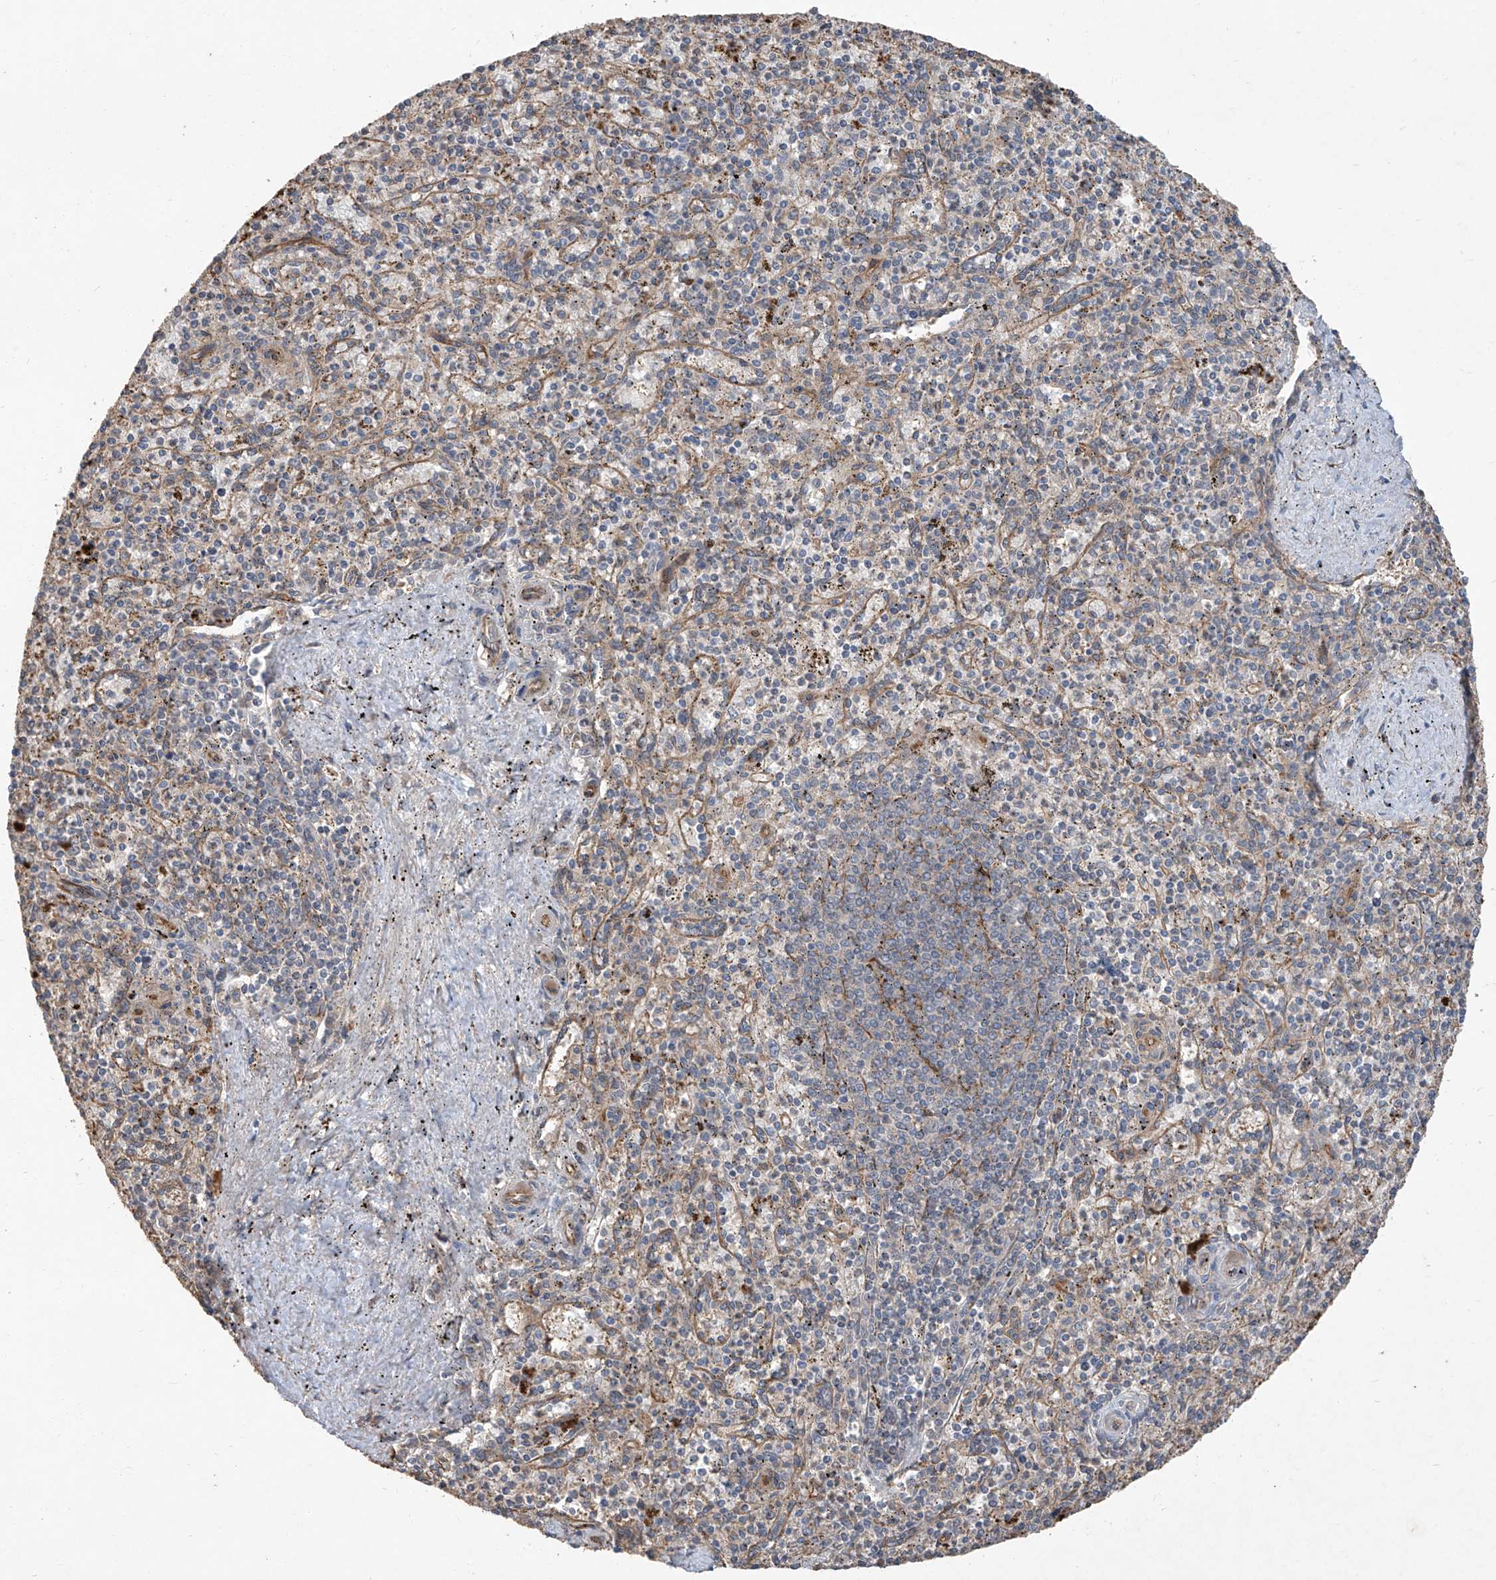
{"staining": {"intensity": "negative", "quantity": "none", "location": "none"}, "tissue": "spleen", "cell_type": "Cells in red pulp", "image_type": "normal", "snomed": [{"axis": "morphology", "description": "Normal tissue, NOS"}, {"axis": "topography", "description": "Spleen"}], "caption": "High power microscopy photomicrograph of an immunohistochemistry histopathology image of benign spleen, revealing no significant staining in cells in red pulp.", "gene": "AGBL5", "patient": {"sex": "male", "age": 72}}